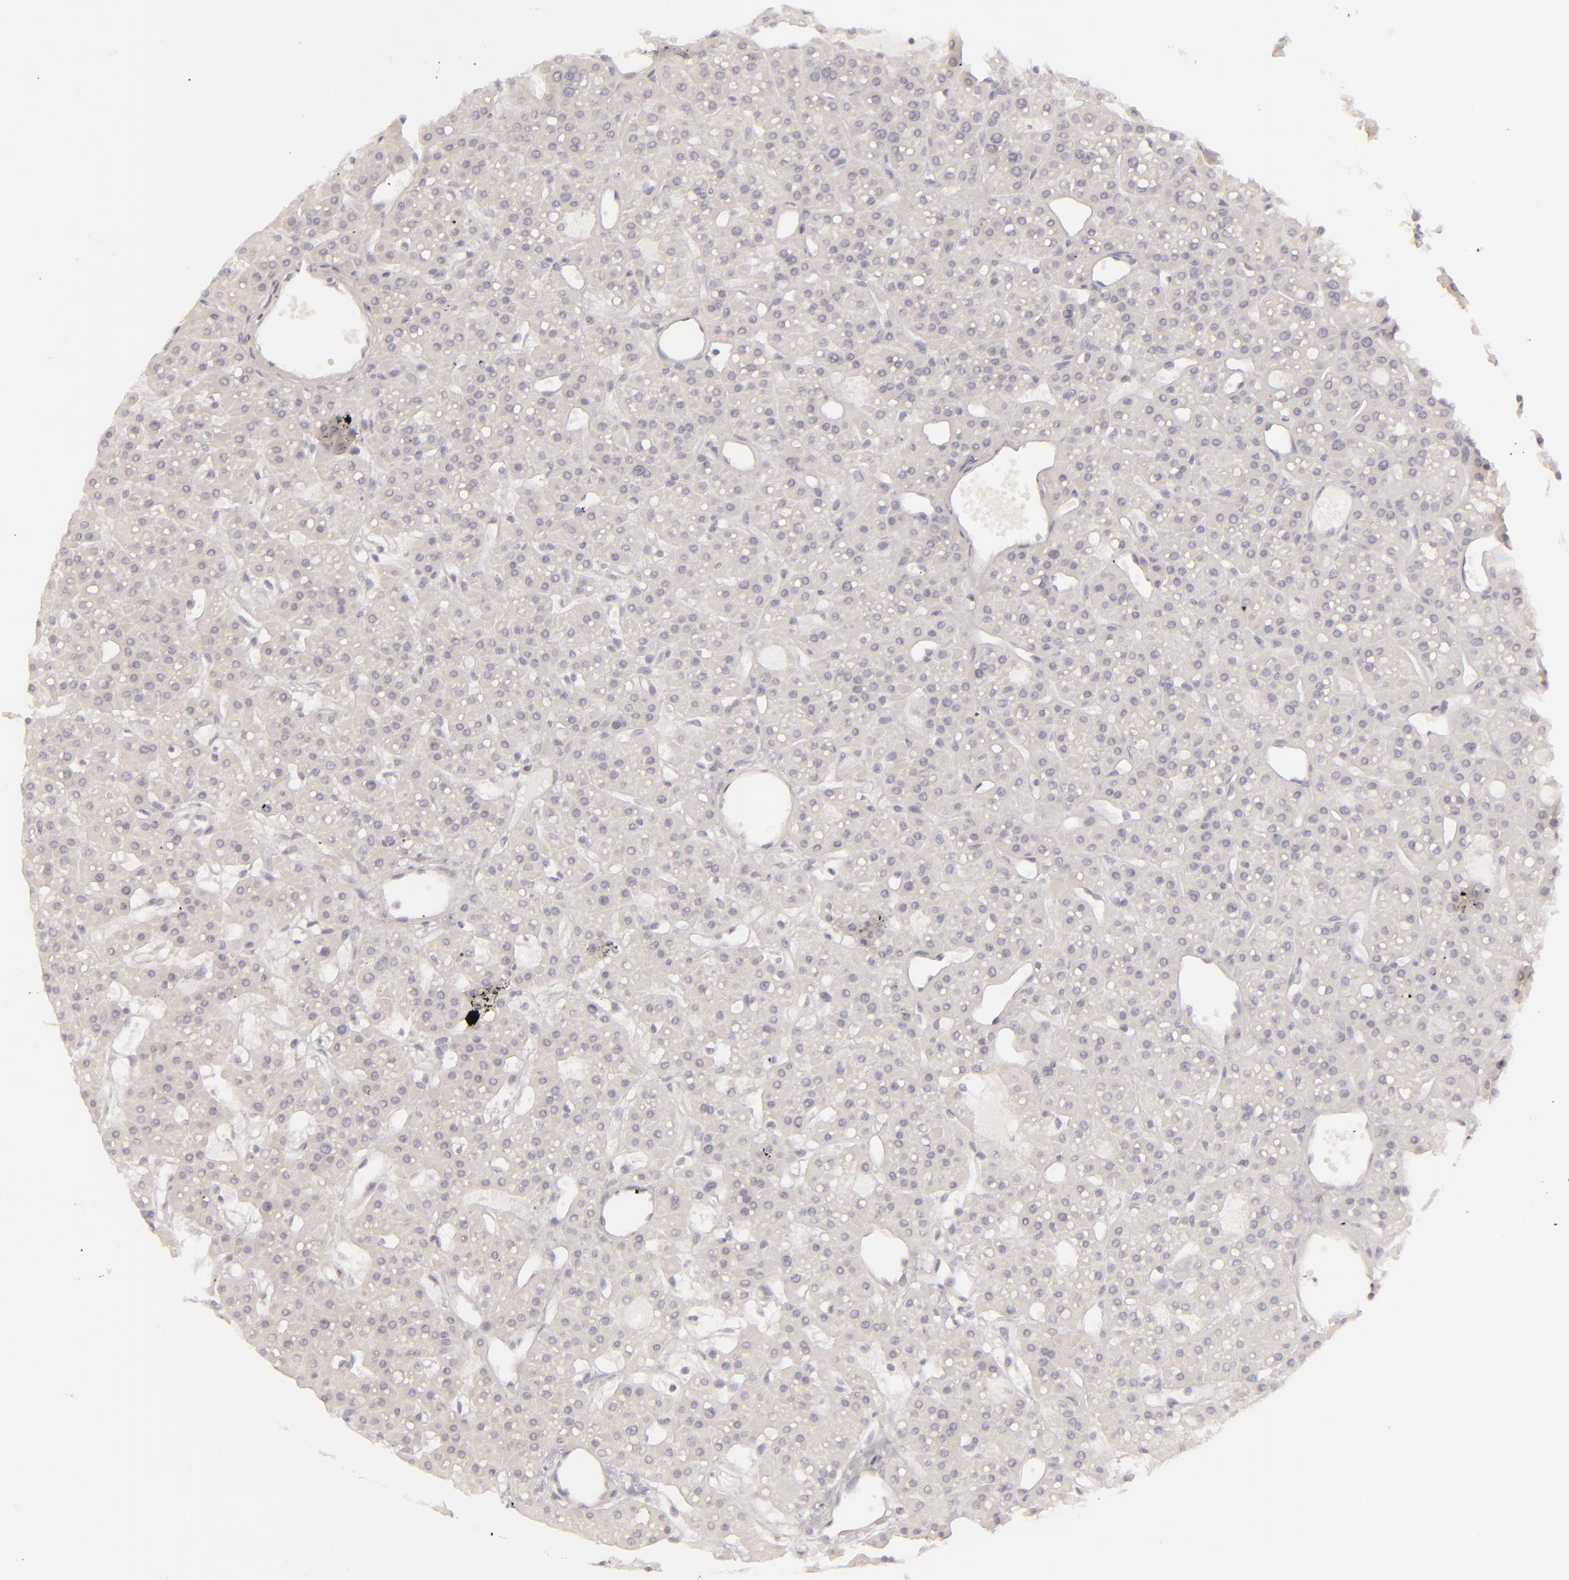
{"staining": {"intensity": "negative", "quantity": "none", "location": "none"}, "tissue": "parathyroid gland", "cell_type": "Glandular cells", "image_type": "normal", "snomed": [{"axis": "morphology", "description": "Normal tissue, NOS"}, {"axis": "topography", "description": "Parathyroid gland"}], "caption": "High magnification brightfield microscopy of benign parathyroid gland stained with DAB (3,3'-diaminobenzidine) (brown) and counterstained with hematoxylin (blue): glandular cells show no significant positivity. (DAB (3,3'-diaminobenzidine) IHC with hematoxylin counter stain).", "gene": "CDX2", "patient": {"sex": "female", "age": 76}}